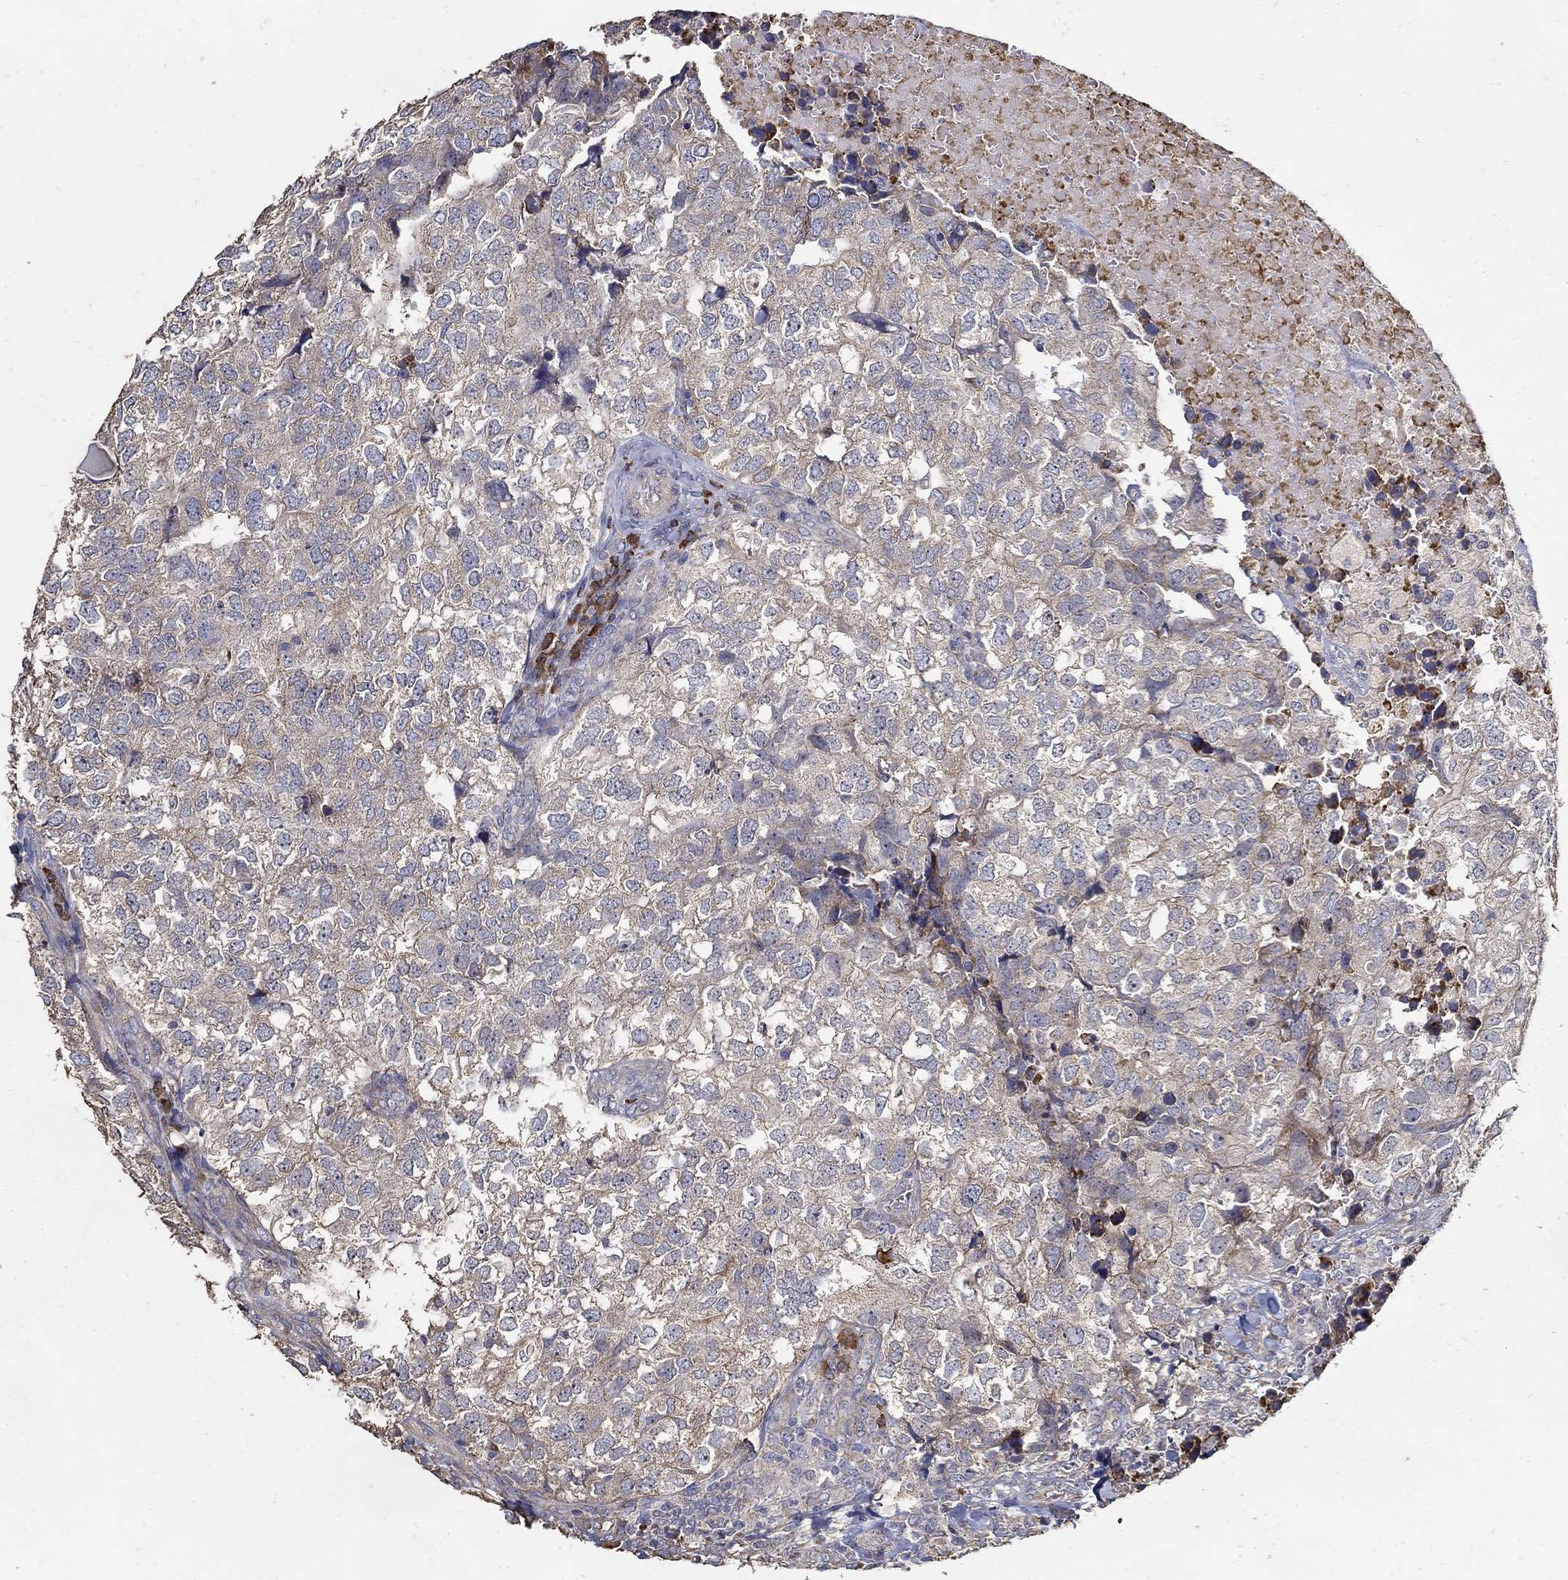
{"staining": {"intensity": "negative", "quantity": "none", "location": "none"}, "tissue": "breast cancer", "cell_type": "Tumor cells", "image_type": "cancer", "snomed": [{"axis": "morphology", "description": "Duct carcinoma"}, {"axis": "topography", "description": "Breast"}], "caption": "High power microscopy photomicrograph of an immunohistochemistry photomicrograph of breast infiltrating ductal carcinoma, revealing no significant staining in tumor cells.", "gene": "EMILIN3", "patient": {"sex": "female", "age": 30}}